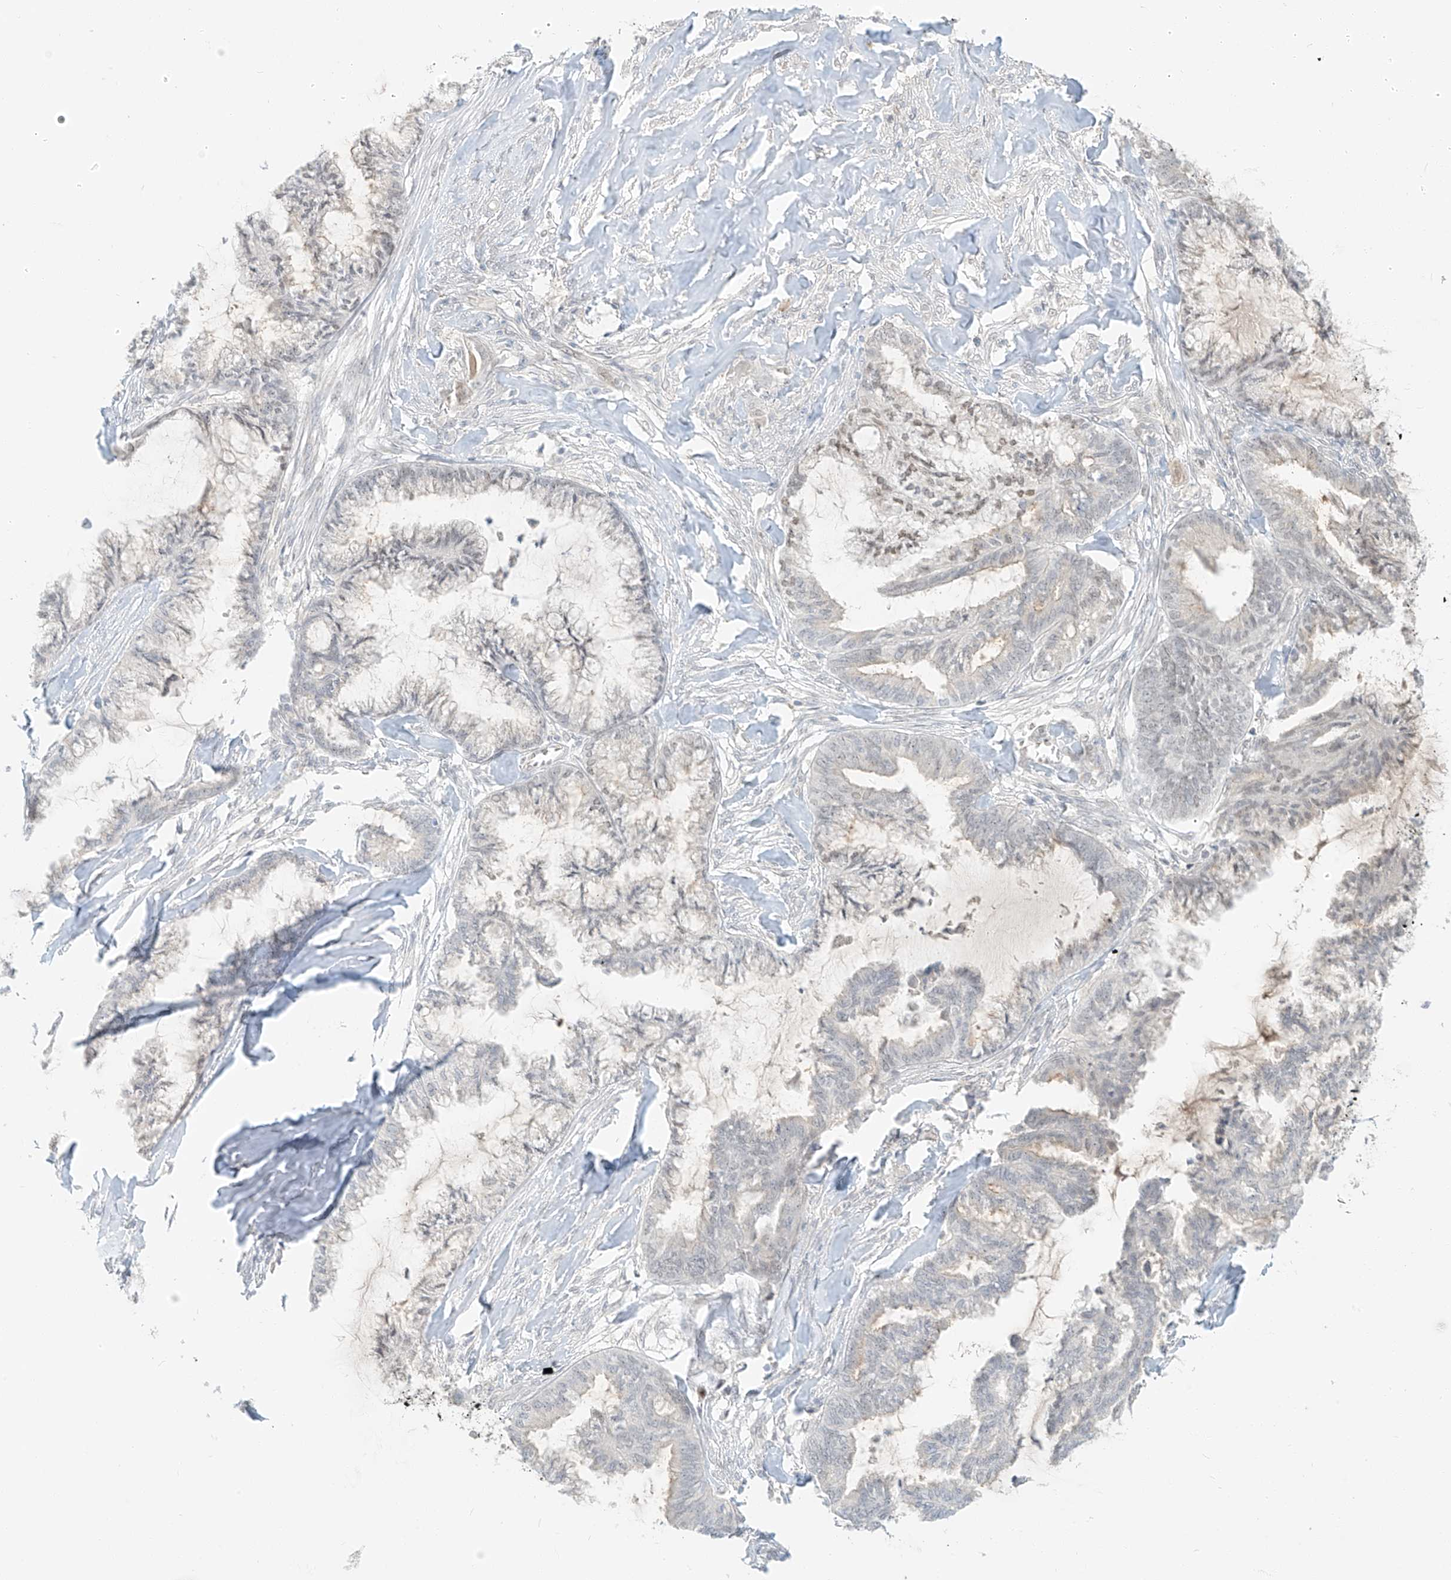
{"staining": {"intensity": "weak", "quantity": "<25%", "location": "cytoplasmic/membranous"}, "tissue": "endometrial cancer", "cell_type": "Tumor cells", "image_type": "cancer", "snomed": [{"axis": "morphology", "description": "Adenocarcinoma, NOS"}, {"axis": "topography", "description": "Endometrium"}], "caption": "A micrograph of endometrial adenocarcinoma stained for a protein exhibits no brown staining in tumor cells.", "gene": "ZNF774", "patient": {"sex": "female", "age": 86}}